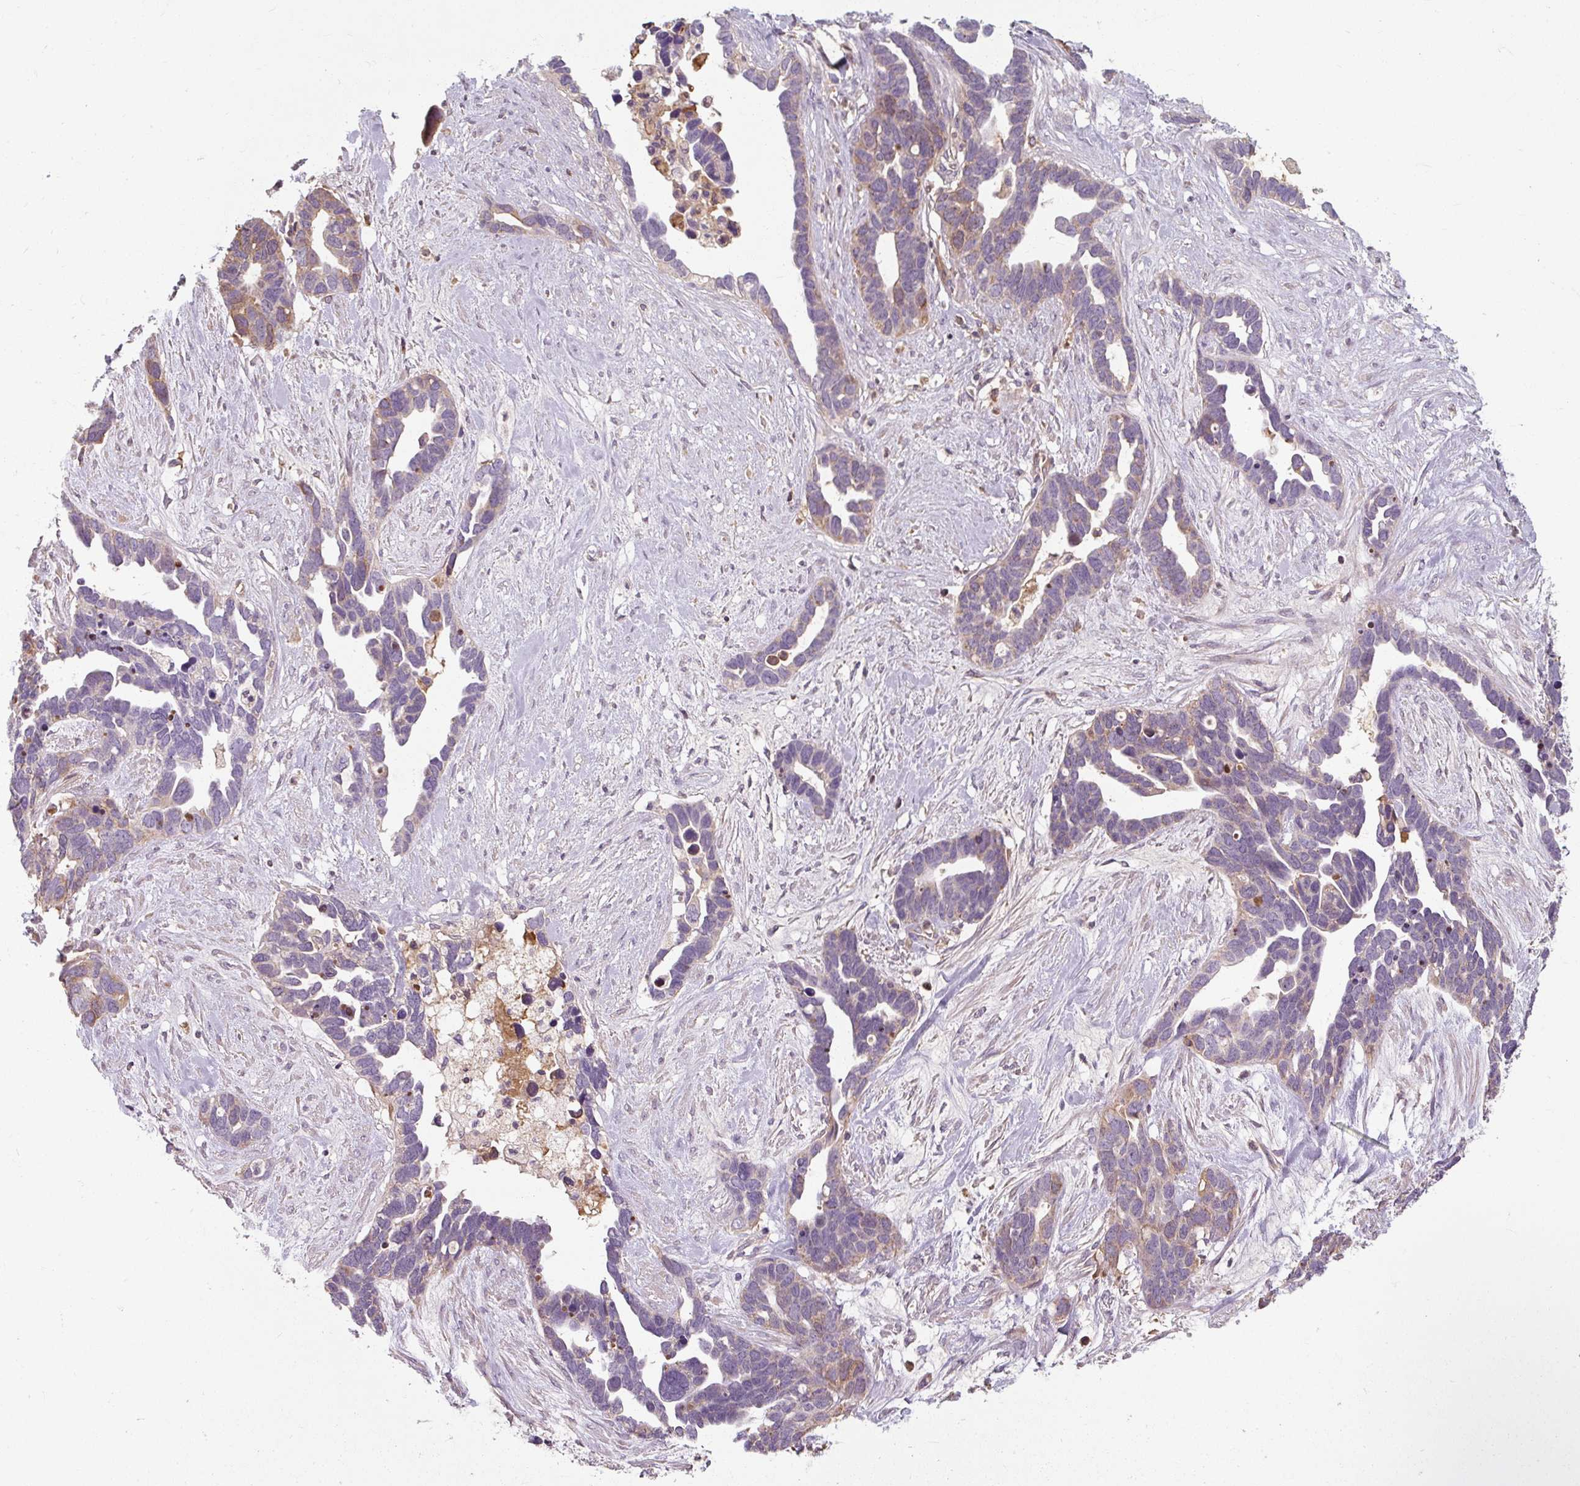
{"staining": {"intensity": "weak", "quantity": "<25%", "location": "cytoplasmic/membranous"}, "tissue": "ovarian cancer", "cell_type": "Tumor cells", "image_type": "cancer", "snomed": [{"axis": "morphology", "description": "Cystadenocarcinoma, serous, NOS"}, {"axis": "topography", "description": "Ovary"}], "caption": "Immunohistochemistry (IHC) image of neoplastic tissue: human ovarian cancer (serous cystadenocarcinoma) stained with DAB displays no significant protein staining in tumor cells.", "gene": "TSEN54", "patient": {"sex": "female", "age": 54}}